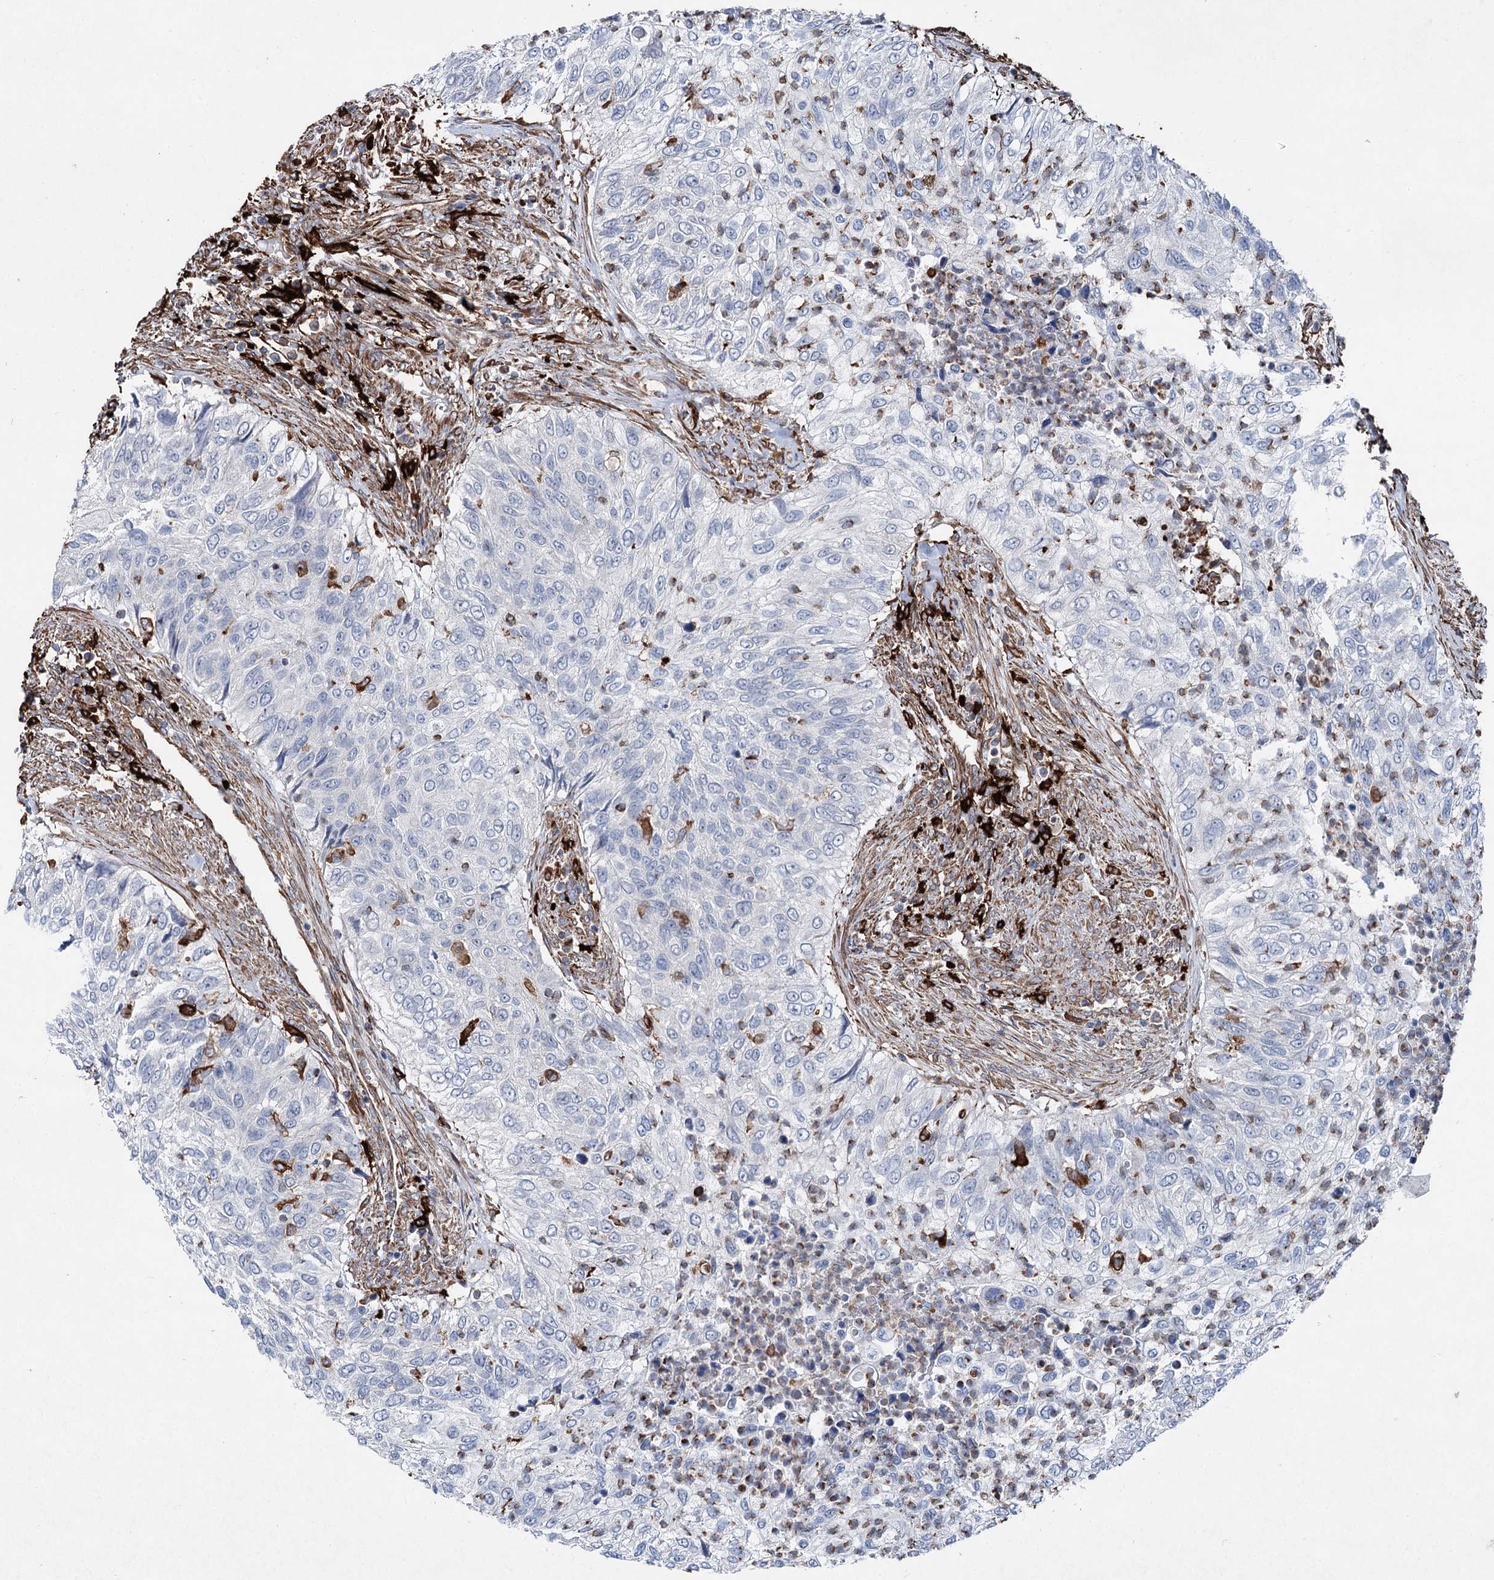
{"staining": {"intensity": "negative", "quantity": "none", "location": "none"}, "tissue": "urothelial cancer", "cell_type": "Tumor cells", "image_type": "cancer", "snomed": [{"axis": "morphology", "description": "Urothelial carcinoma, High grade"}, {"axis": "topography", "description": "Urinary bladder"}], "caption": "Tumor cells are negative for protein expression in human urothelial cancer.", "gene": "CLEC4M", "patient": {"sex": "female", "age": 60}}